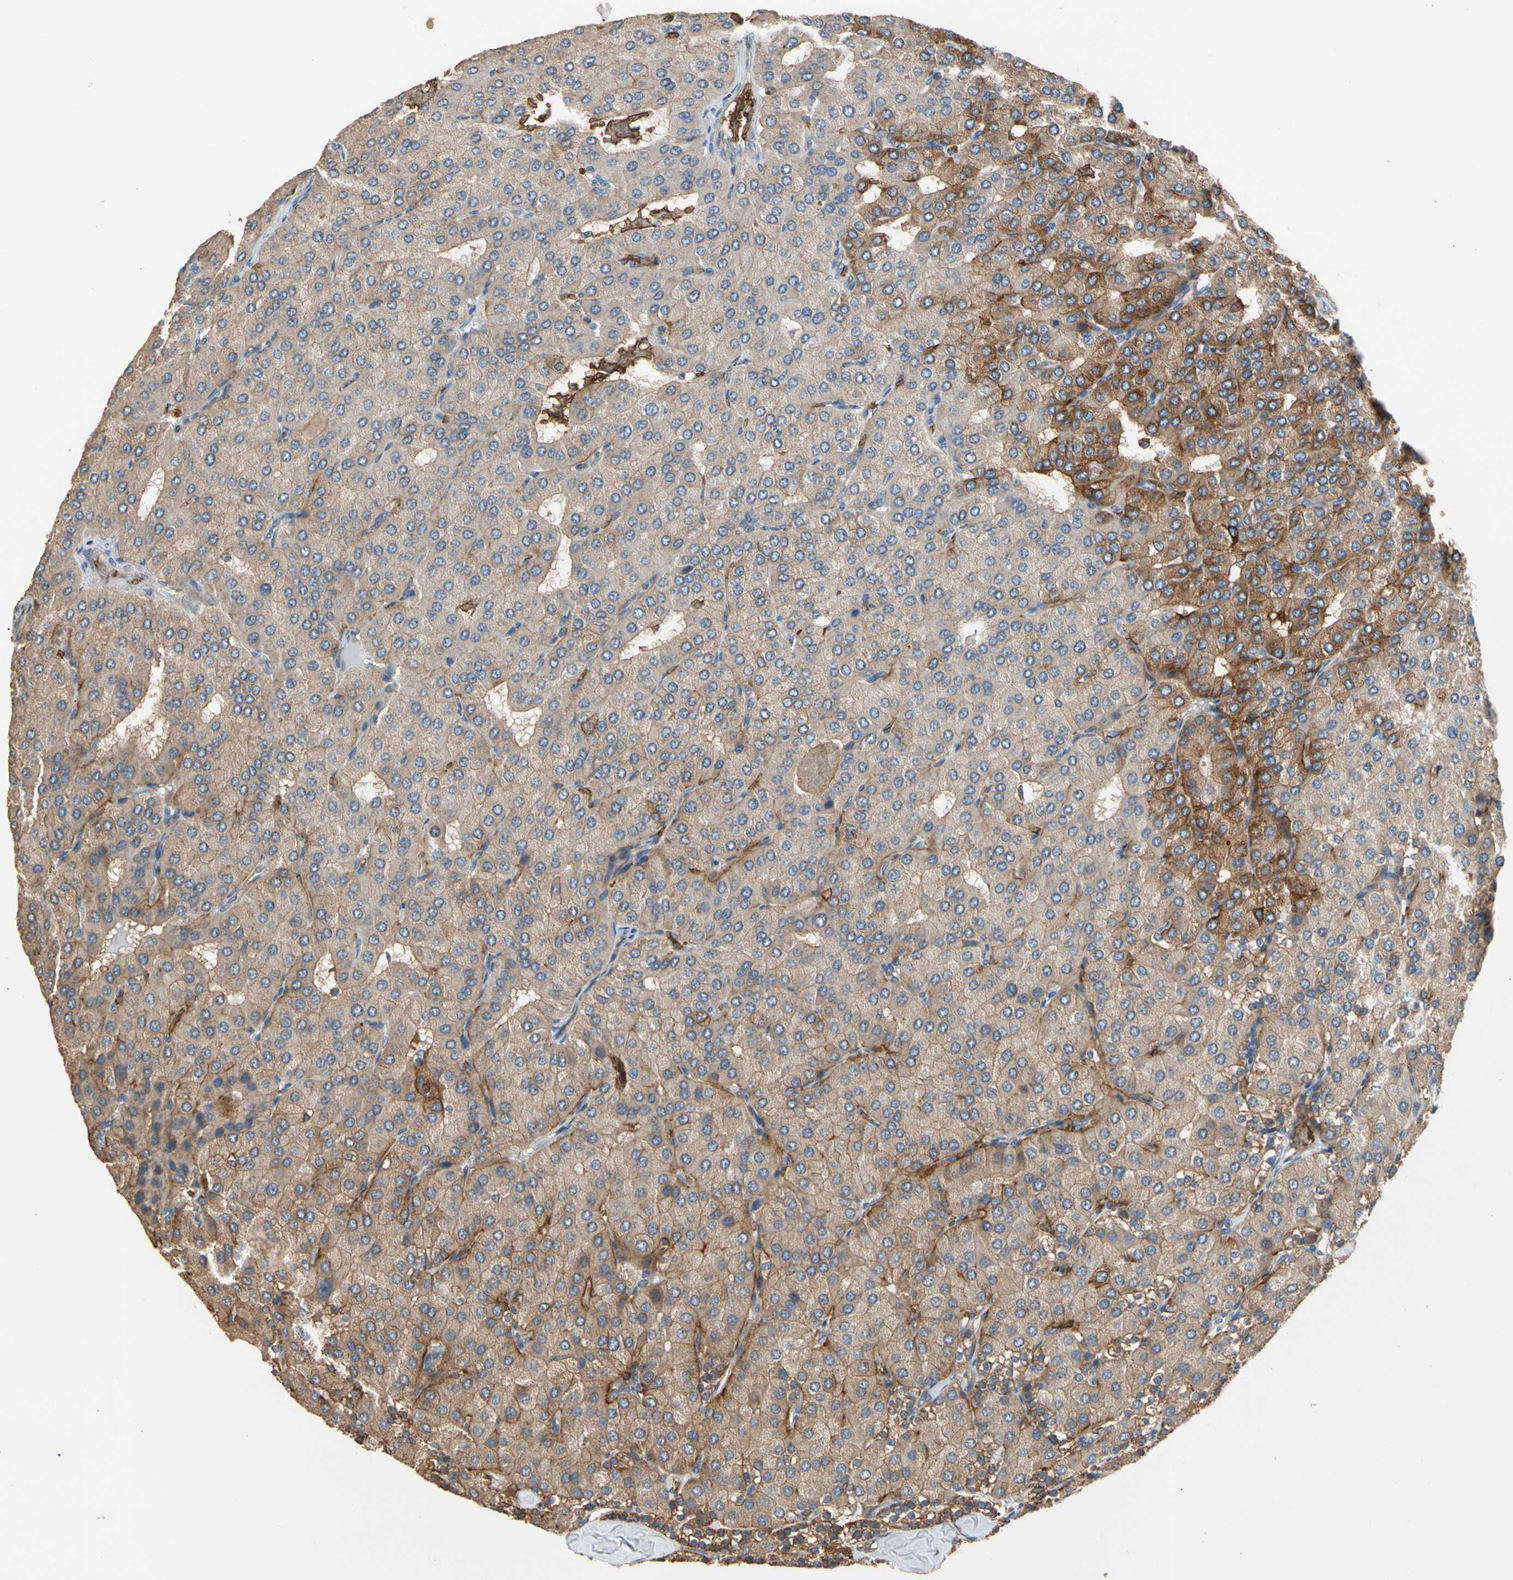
{"staining": {"intensity": "moderate", "quantity": ">75%", "location": "cytoplasmic/membranous"}, "tissue": "parathyroid gland", "cell_type": "Glandular cells", "image_type": "normal", "snomed": [{"axis": "morphology", "description": "Normal tissue, NOS"}, {"axis": "morphology", "description": "Adenoma, NOS"}, {"axis": "topography", "description": "Parathyroid gland"}], "caption": "High-power microscopy captured an IHC micrograph of benign parathyroid gland, revealing moderate cytoplasmic/membranous expression in approximately >75% of glandular cells.", "gene": "RIOK2", "patient": {"sex": "female", "age": 86}}